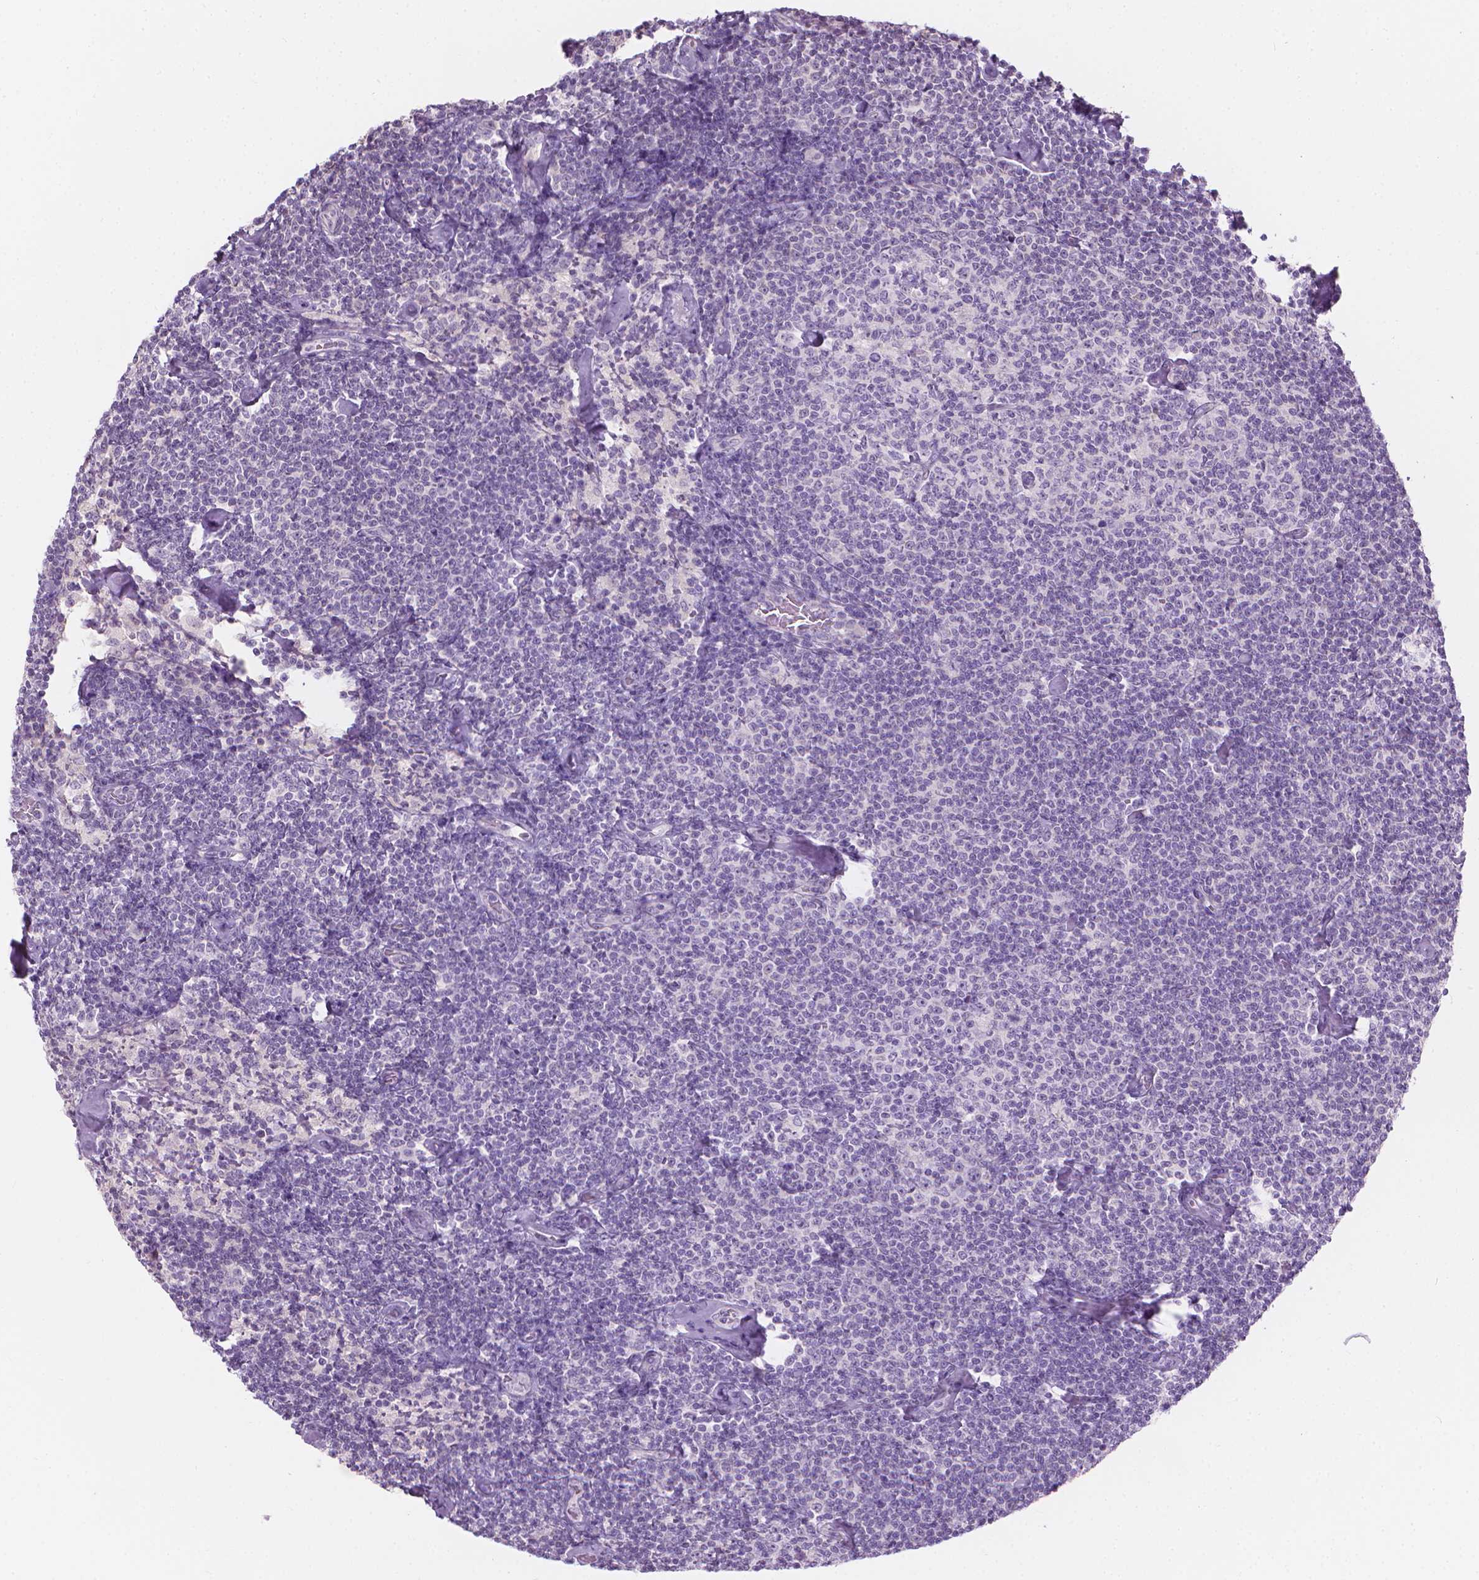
{"staining": {"intensity": "negative", "quantity": "none", "location": "none"}, "tissue": "lymphoma", "cell_type": "Tumor cells", "image_type": "cancer", "snomed": [{"axis": "morphology", "description": "Malignant lymphoma, non-Hodgkin's type, Low grade"}, {"axis": "topography", "description": "Lymph node"}], "caption": "Histopathology image shows no protein staining in tumor cells of lymphoma tissue.", "gene": "GPRC5A", "patient": {"sex": "male", "age": 81}}